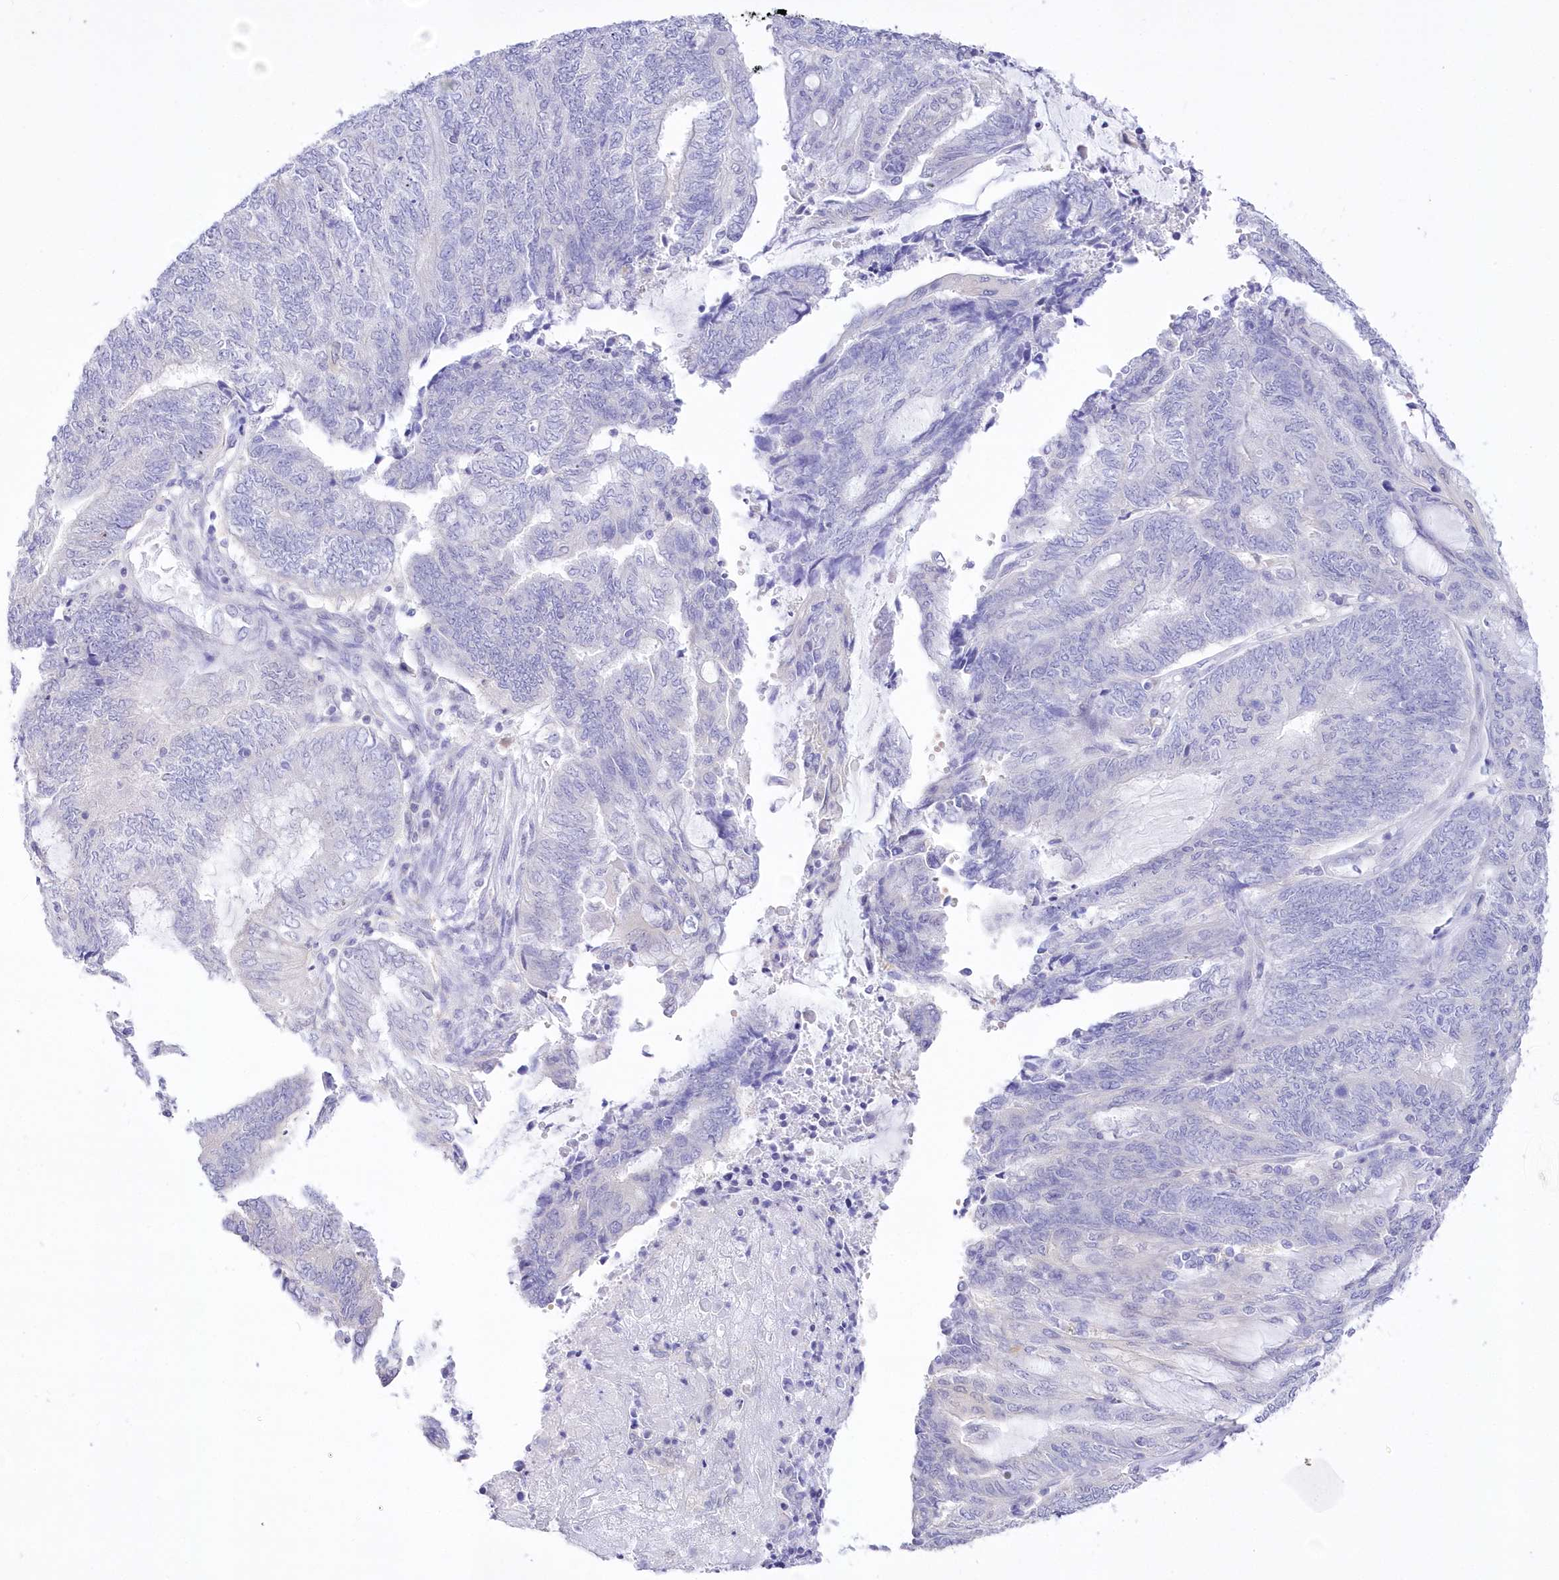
{"staining": {"intensity": "negative", "quantity": "none", "location": "none"}, "tissue": "endometrial cancer", "cell_type": "Tumor cells", "image_type": "cancer", "snomed": [{"axis": "morphology", "description": "Adenocarcinoma, NOS"}, {"axis": "topography", "description": "Uterus"}, {"axis": "topography", "description": "Endometrium"}], "caption": "Tumor cells are negative for protein expression in human endometrial cancer.", "gene": "UBA6", "patient": {"sex": "female", "age": 70}}